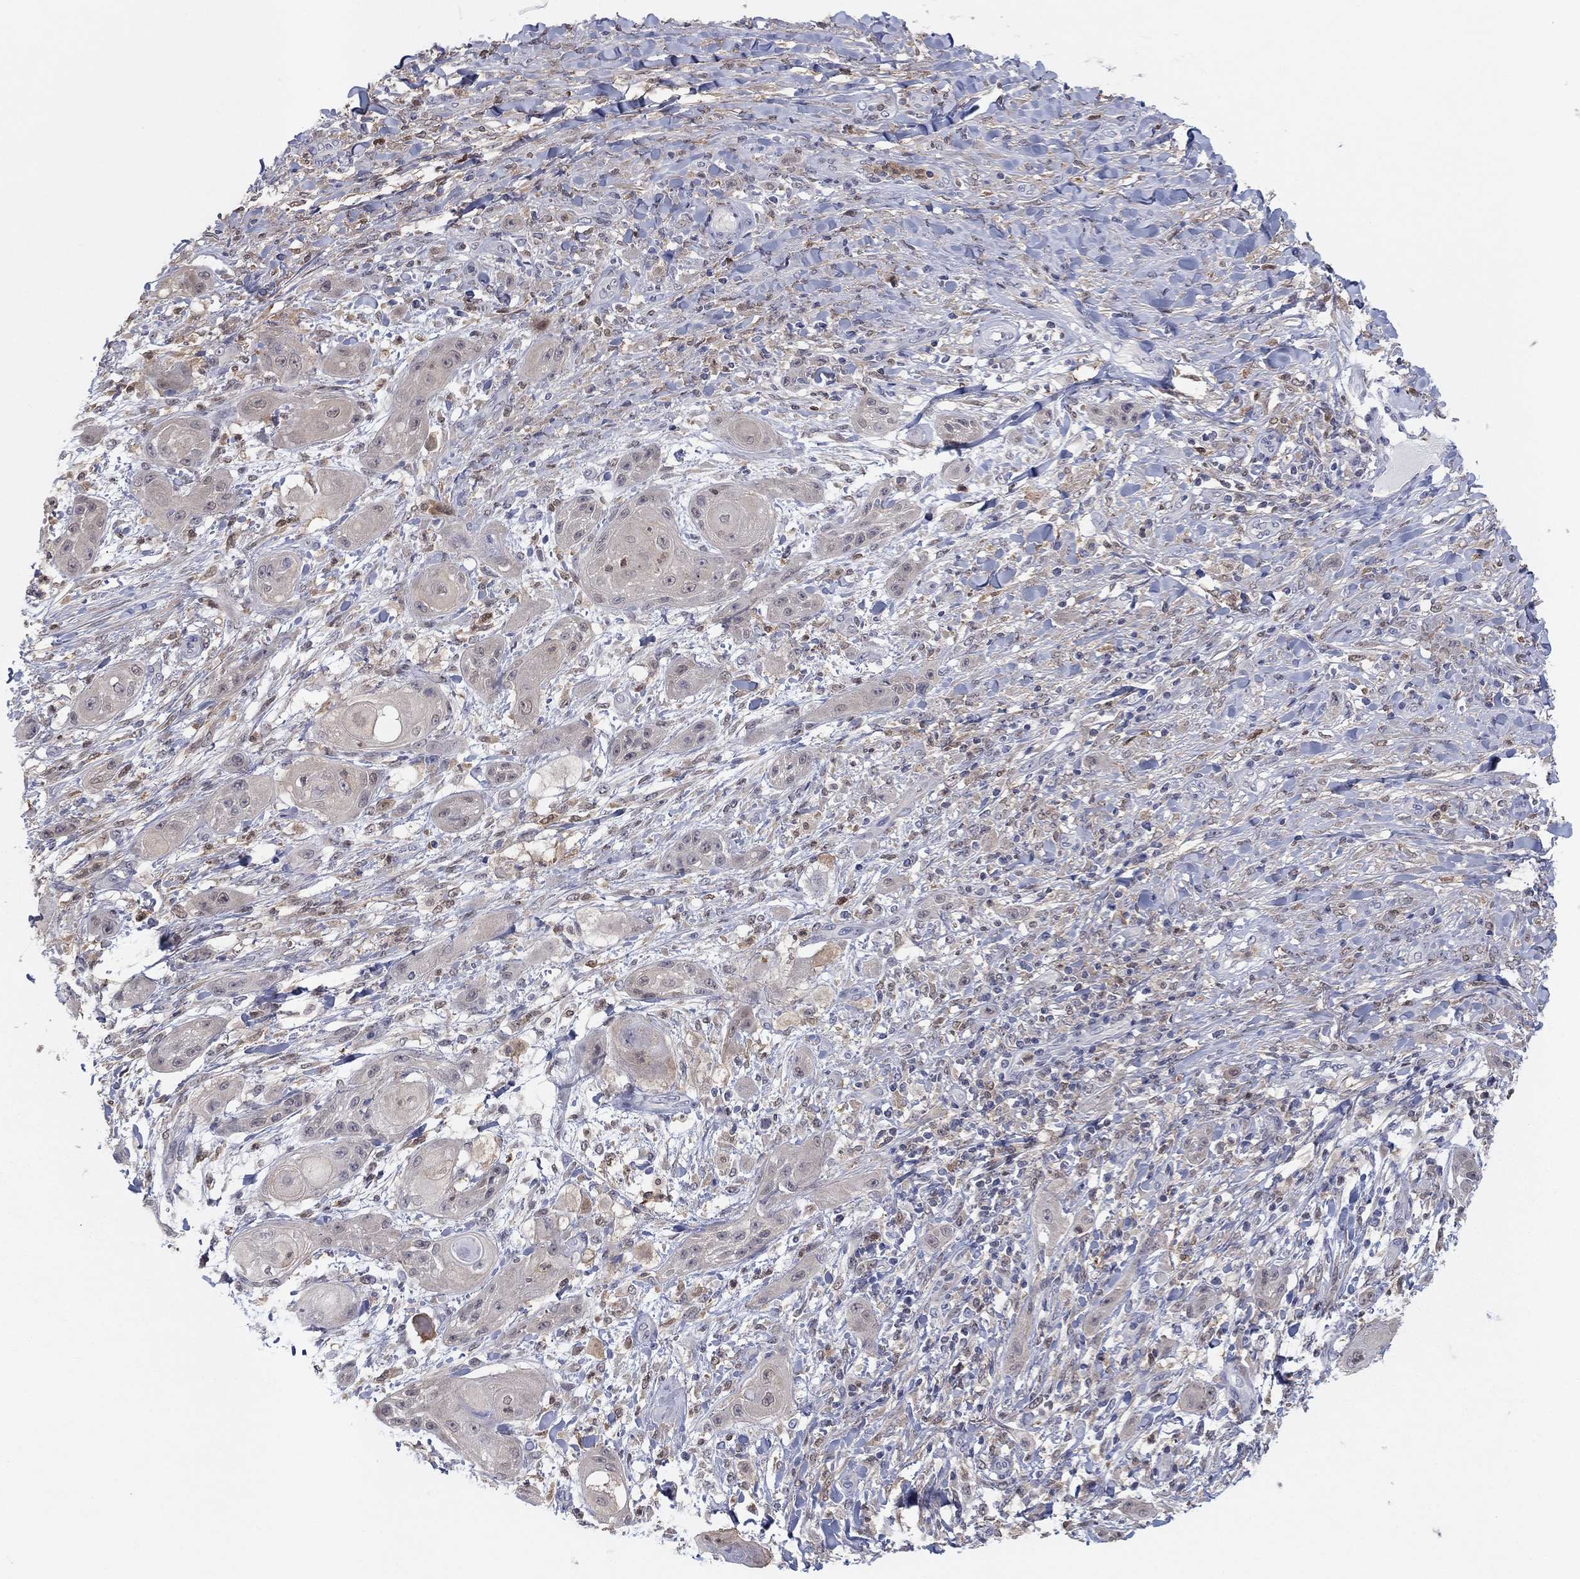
{"staining": {"intensity": "negative", "quantity": "none", "location": "none"}, "tissue": "skin cancer", "cell_type": "Tumor cells", "image_type": "cancer", "snomed": [{"axis": "morphology", "description": "Squamous cell carcinoma, NOS"}, {"axis": "topography", "description": "Skin"}], "caption": "Histopathology image shows no protein expression in tumor cells of squamous cell carcinoma (skin) tissue.", "gene": "PDXK", "patient": {"sex": "male", "age": 62}}